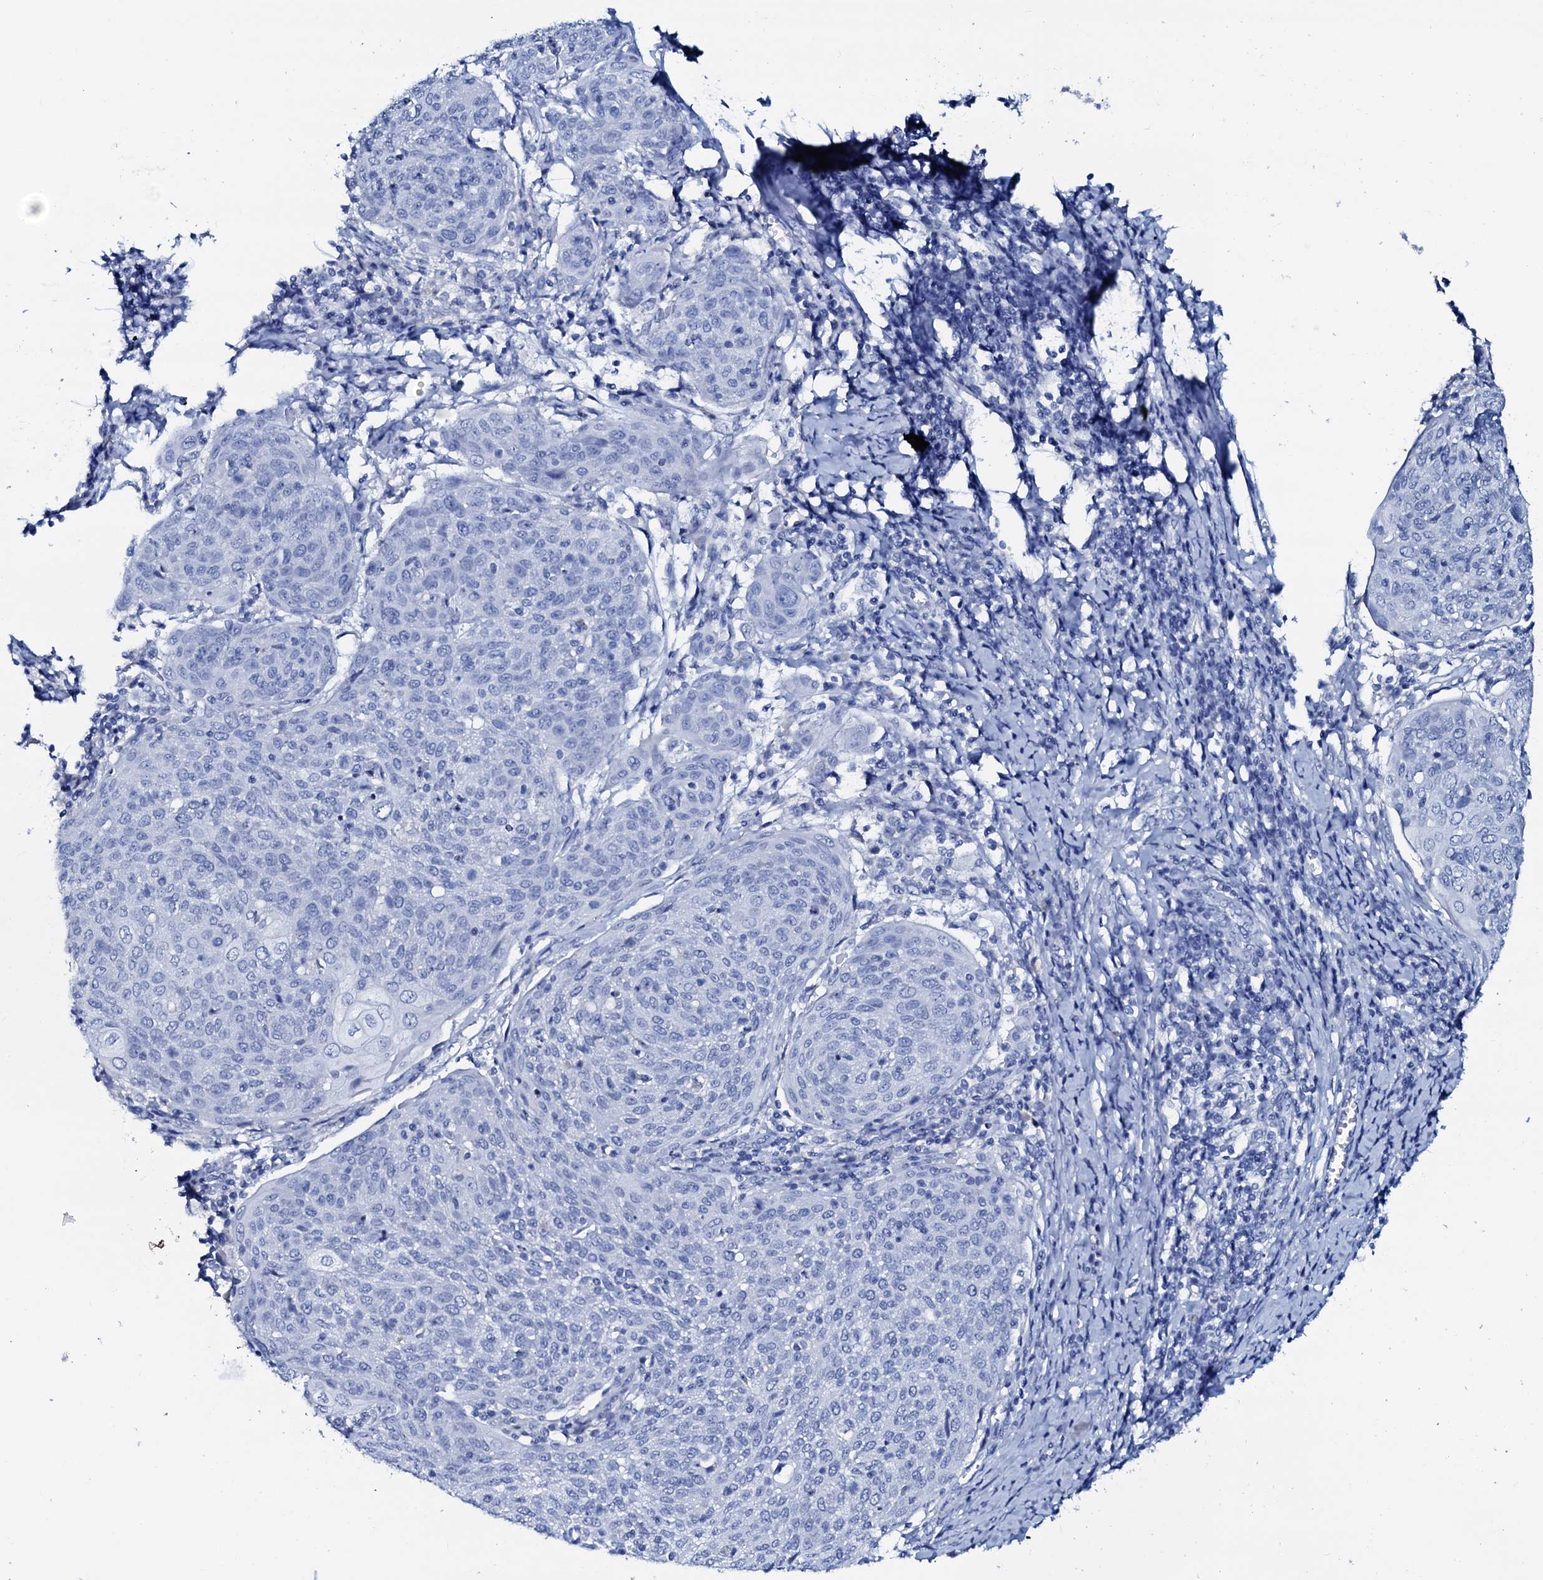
{"staining": {"intensity": "negative", "quantity": "none", "location": "none"}, "tissue": "cervical cancer", "cell_type": "Tumor cells", "image_type": "cancer", "snomed": [{"axis": "morphology", "description": "Squamous cell carcinoma, NOS"}, {"axis": "topography", "description": "Cervix"}], "caption": "High magnification brightfield microscopy of cervical squamous cell carcinoma stained with DAB (brown) and counterstained with hematoxylin (blue): tumor cells show no significant positivity. (DAB IHC, high magnification).", "gene": "AMER2", "patient": {"sex": "female", "age": 67}}